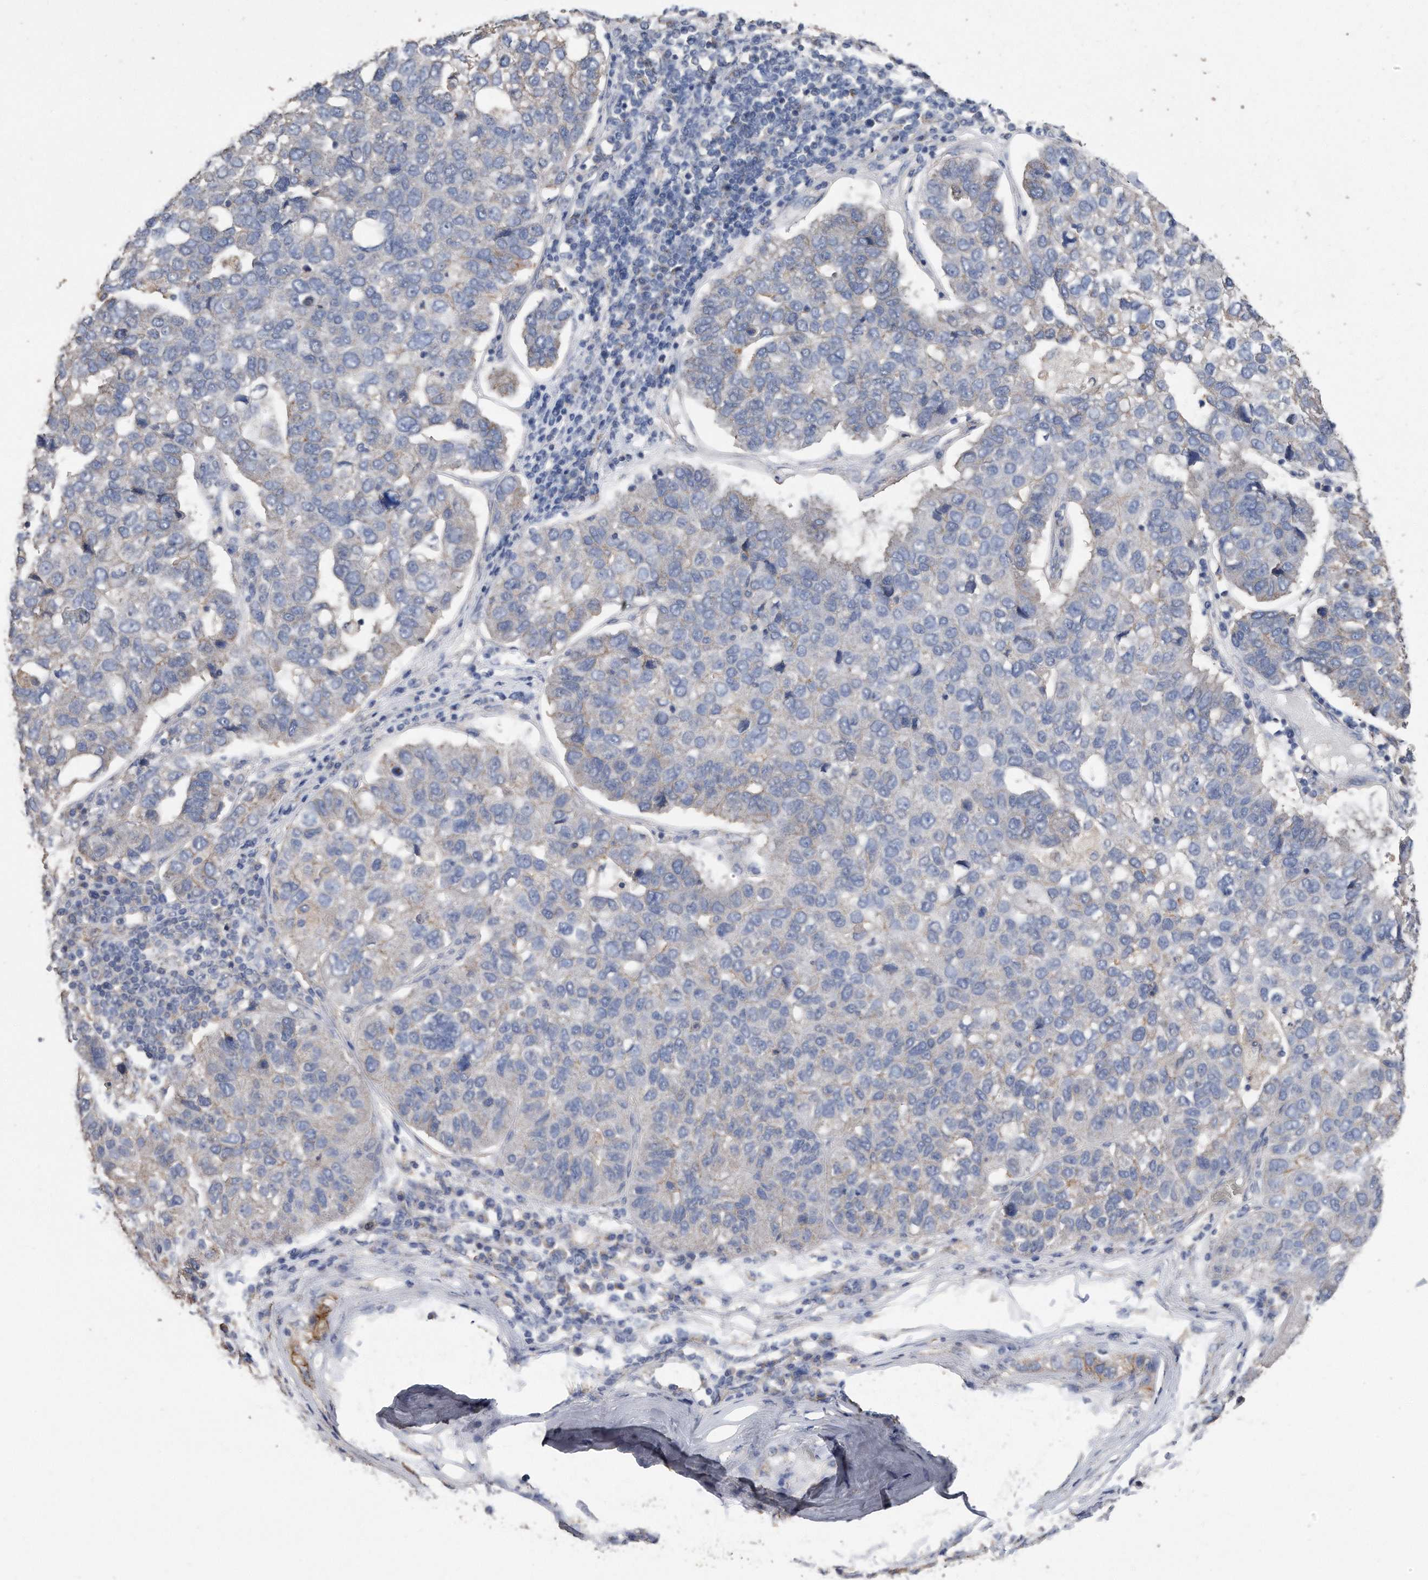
{"staining": {"intensity": "moderate", "quantity": "<25%", "location": "cytoplasmic/membranous"}, "tissue": "pancreatic cancer", "cell_type": "Tumor cells", "image_type": "cancer", "snomed": [{"axis": "morphology", "description": "Adenocarcinoma, NOS"}, {"axis": "topography", "description": "Pancreas"}], "caption": "A brown stain shows moderate cytoplasmic/membranous positivity of a protein in human pancreatic cancer (adenocarcinoma) tumor cells. (DAB IHC, brown staining for protein, blue staining for nuclei).", "gene": "CDCP1", "patient": {"sex": "female", "age": 61}}